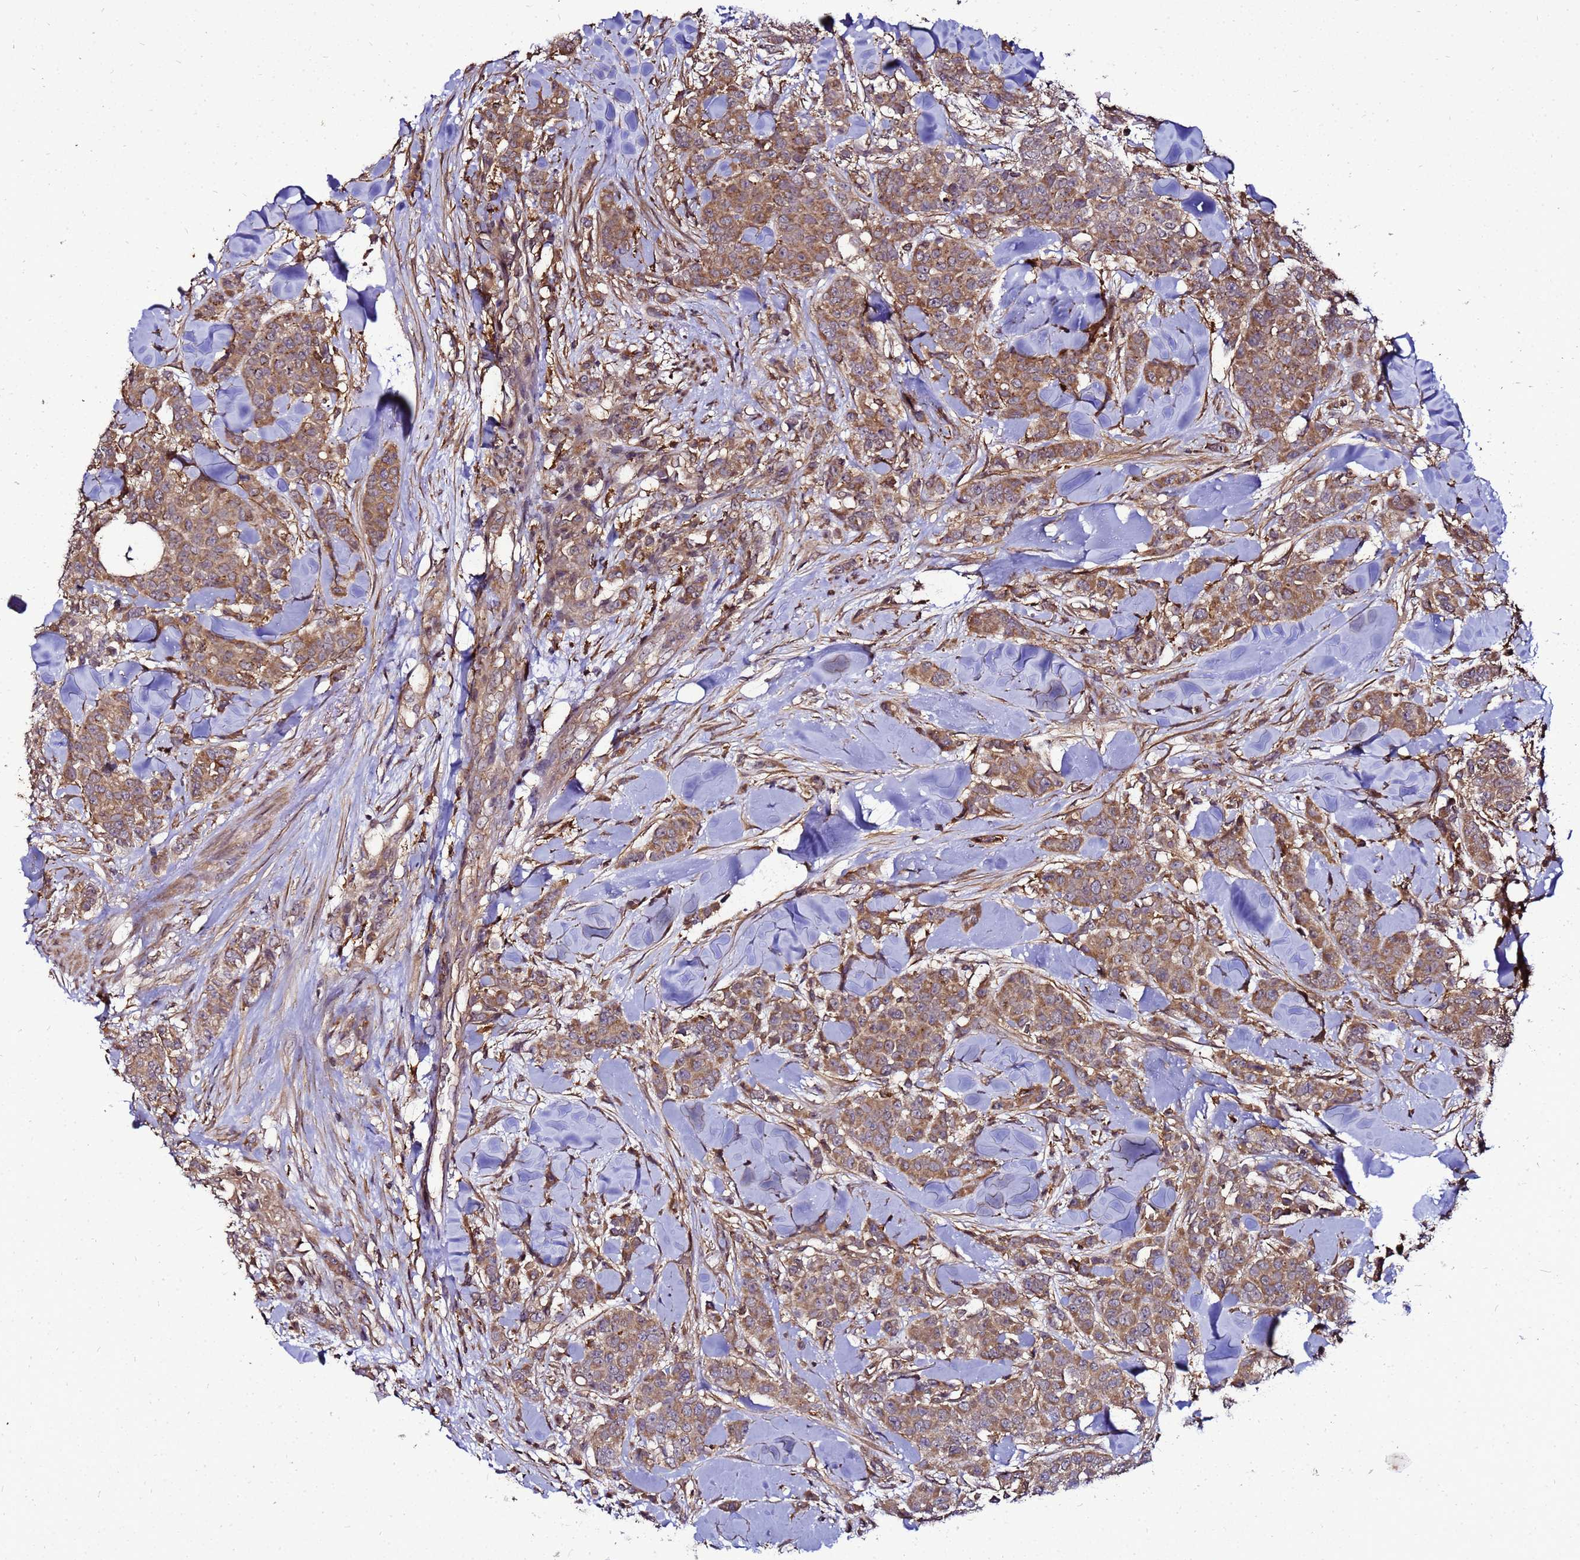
{"staining": {"intensity": "moderate", "quantity": ">75%", "location": "cytoplasmic/membranous"}, "tissue": "breast cancer", "cell_type": "Tumor cells", "image_type": "cancer", "snomed": [{"axis": "morphology", "description": "Lobular carcinoma"}, {"axis": "topography", "description": "Breast"}], "caption": "Immunohistochemistry (IHC) of human breast lobular carcinoma demonstrates medium levels of moderate cytoplasmic/membranous staining in about >75% of tumor cells. The staining is performed using DAB brown chromogen to label protein expression. The nuclei are counter-stained blue using hematoxylin.", "gene": "TRABD", "patient": {"sex": "female", "age": 91}}